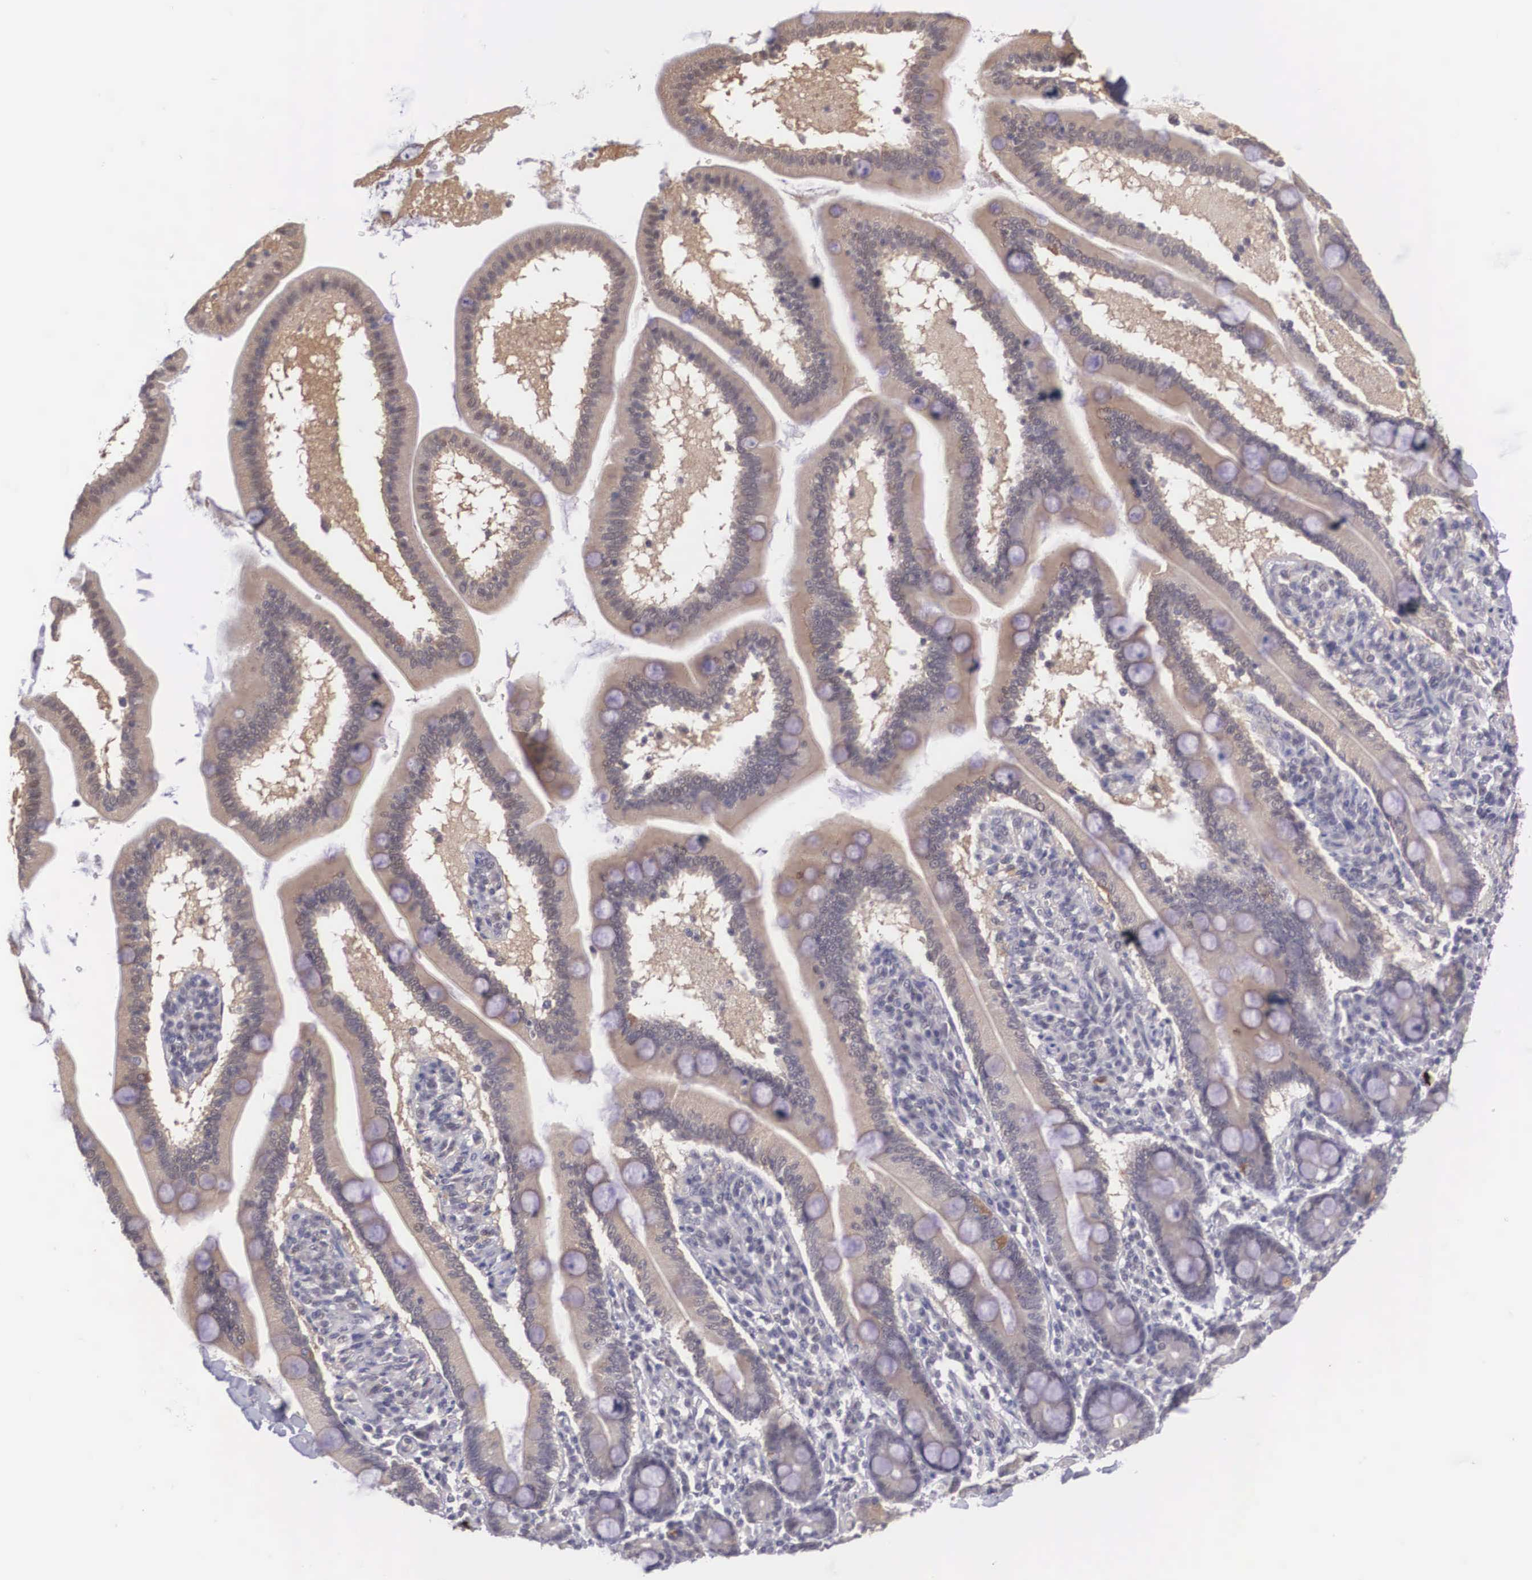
{"staining": {"intensity": "negative", "quantity": "none", "location": "none"}, "tissue": "adipose tissue", "cell_type": "Adipocytes", "image_type": "normal", "snomed": [{"axis": "morphology", "description": "Normal tissue, NOS"}, {"axis": "topography", "description": "Duodenum"}], "caption": "Immunohistochemistry photomicrograph of unremarkable adipose tissue: human adipose tissue stained with DAB reveals no significant protein expression in adipocytes. (Brightfield microscopy of DAB immunohistochemistry at high magnification).", "gene": "NINL", "patient": {"sex": "male", "age": 63}}